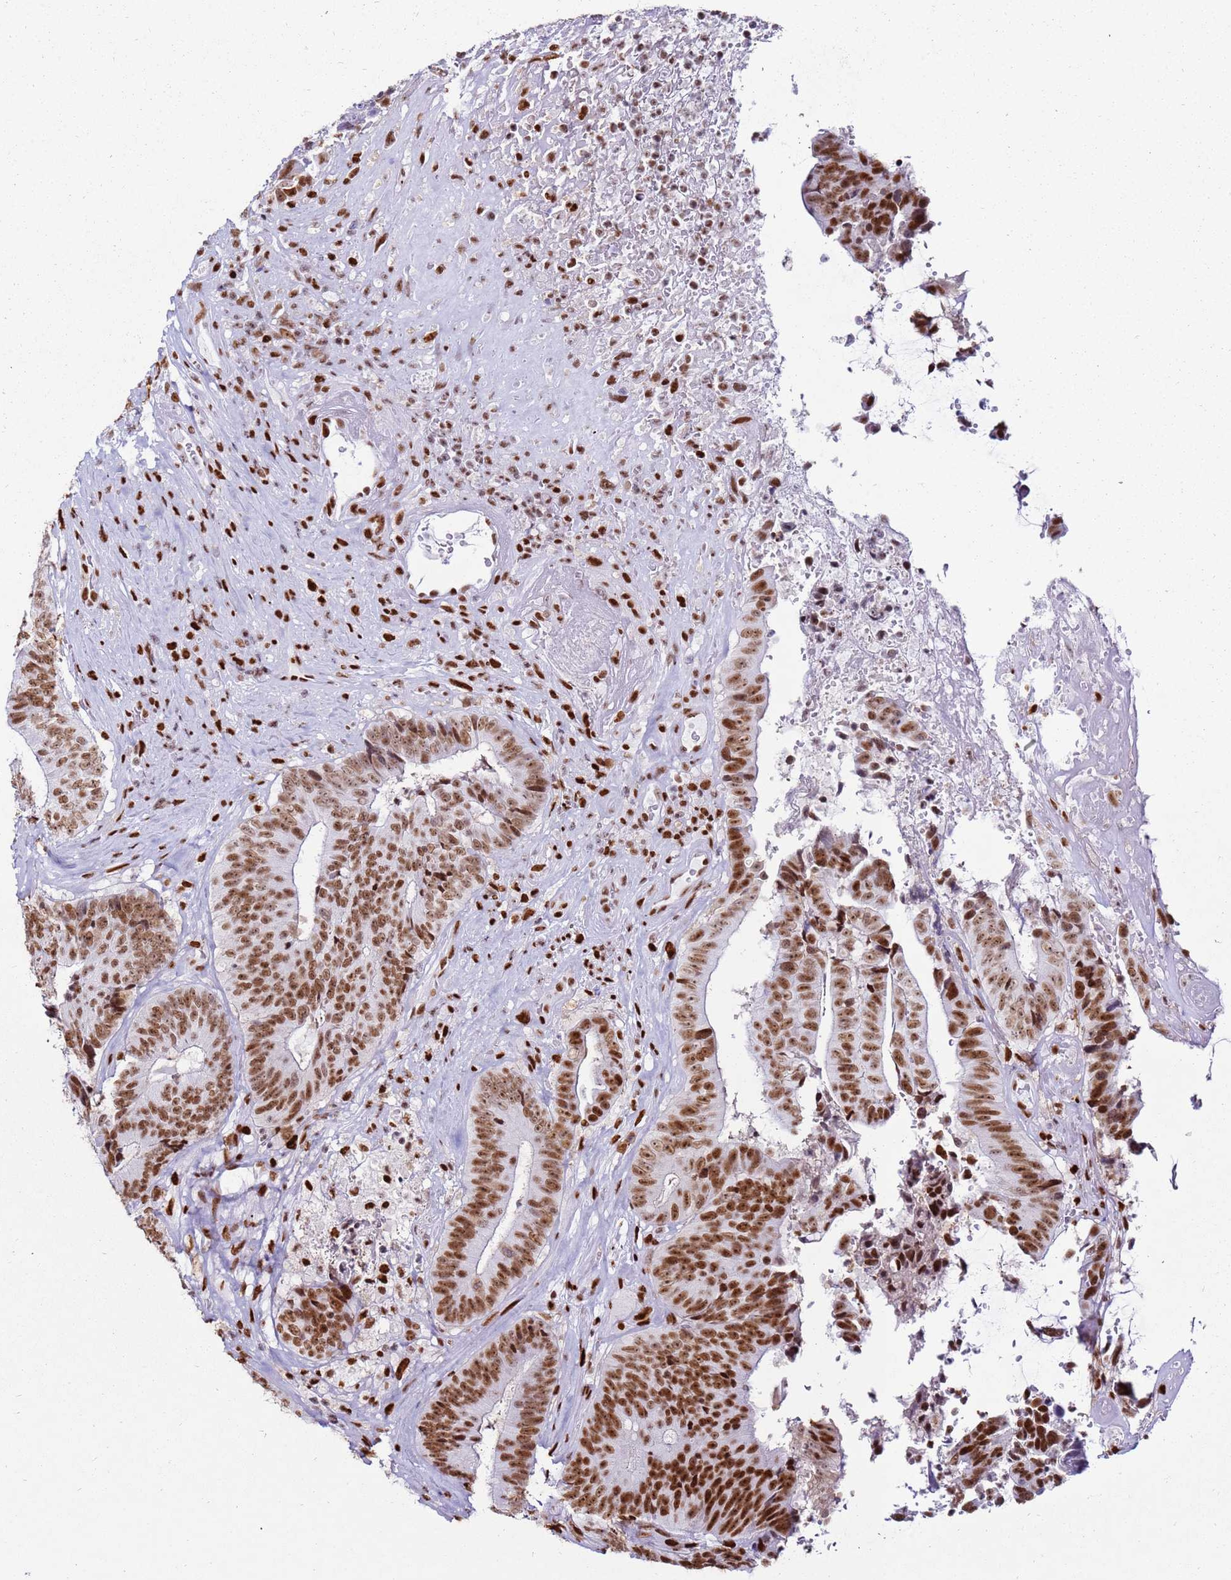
{"staining": {"intensity": "strong", "quantity": ">75%", "location": "nuclear"}, "tissue": "colorectal cancer", "cell_type": "Tumor cells", "image_type": "cancer", "snomed": [{"axis": "morphology", "description": "Adenocarcinoma, NOS"}, {"axis": "topography", "description": "Rectum"}], "caption": "Immunohistochemical staining of adenocarcinoma (colorectal) demonstrates high levels of strong nuclear protein expression in about >75% of tumor cells. (DAB IHC, brown staining for protein, blue staining for nuclei).", "gene": "KPNA4", "patient": {"sex": "male", "age": 72}}